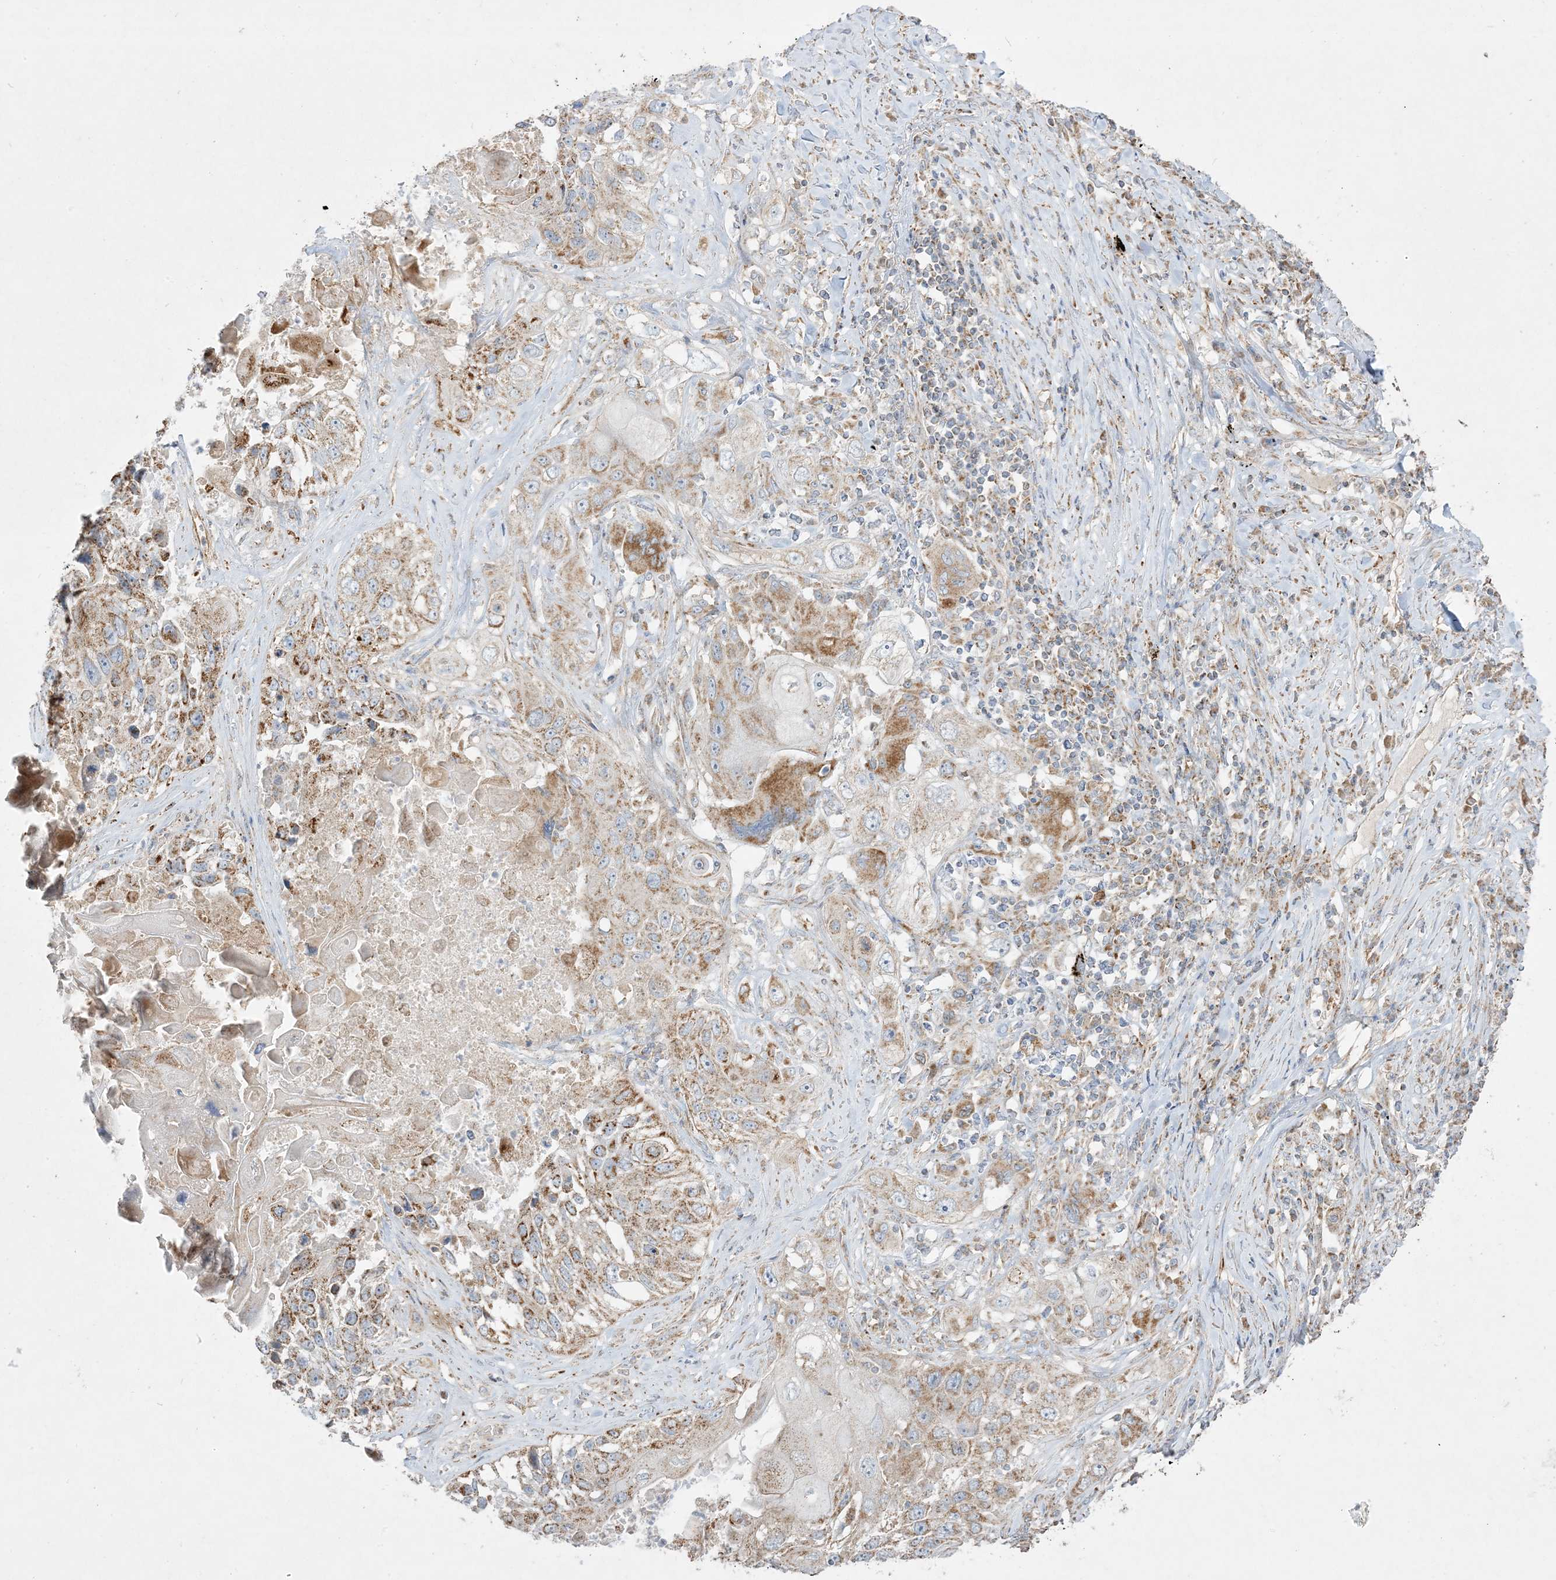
{"staining": {"intensity": "moderate", "quantity": ">75%", "location": "cytoplasmic/membranous"}, "tissue": "lung cancer", "cell_type": "Tumor cells", "image_type": "cancer", "snomed": [{"axis": "morphology", "description": "Squamous cell carcinoma, NOS"}, {"axis": "topography", "description": "Lung"}], "caption": "This is a micrograph of immunohistochemistry staining of squamous cell carcinoma (lung), which shows moderate staining in the cytoplasmic/membranous of tumor cells.", "gene": "NDUFAF3", "patient": {"sex": "male", "age": 61}}